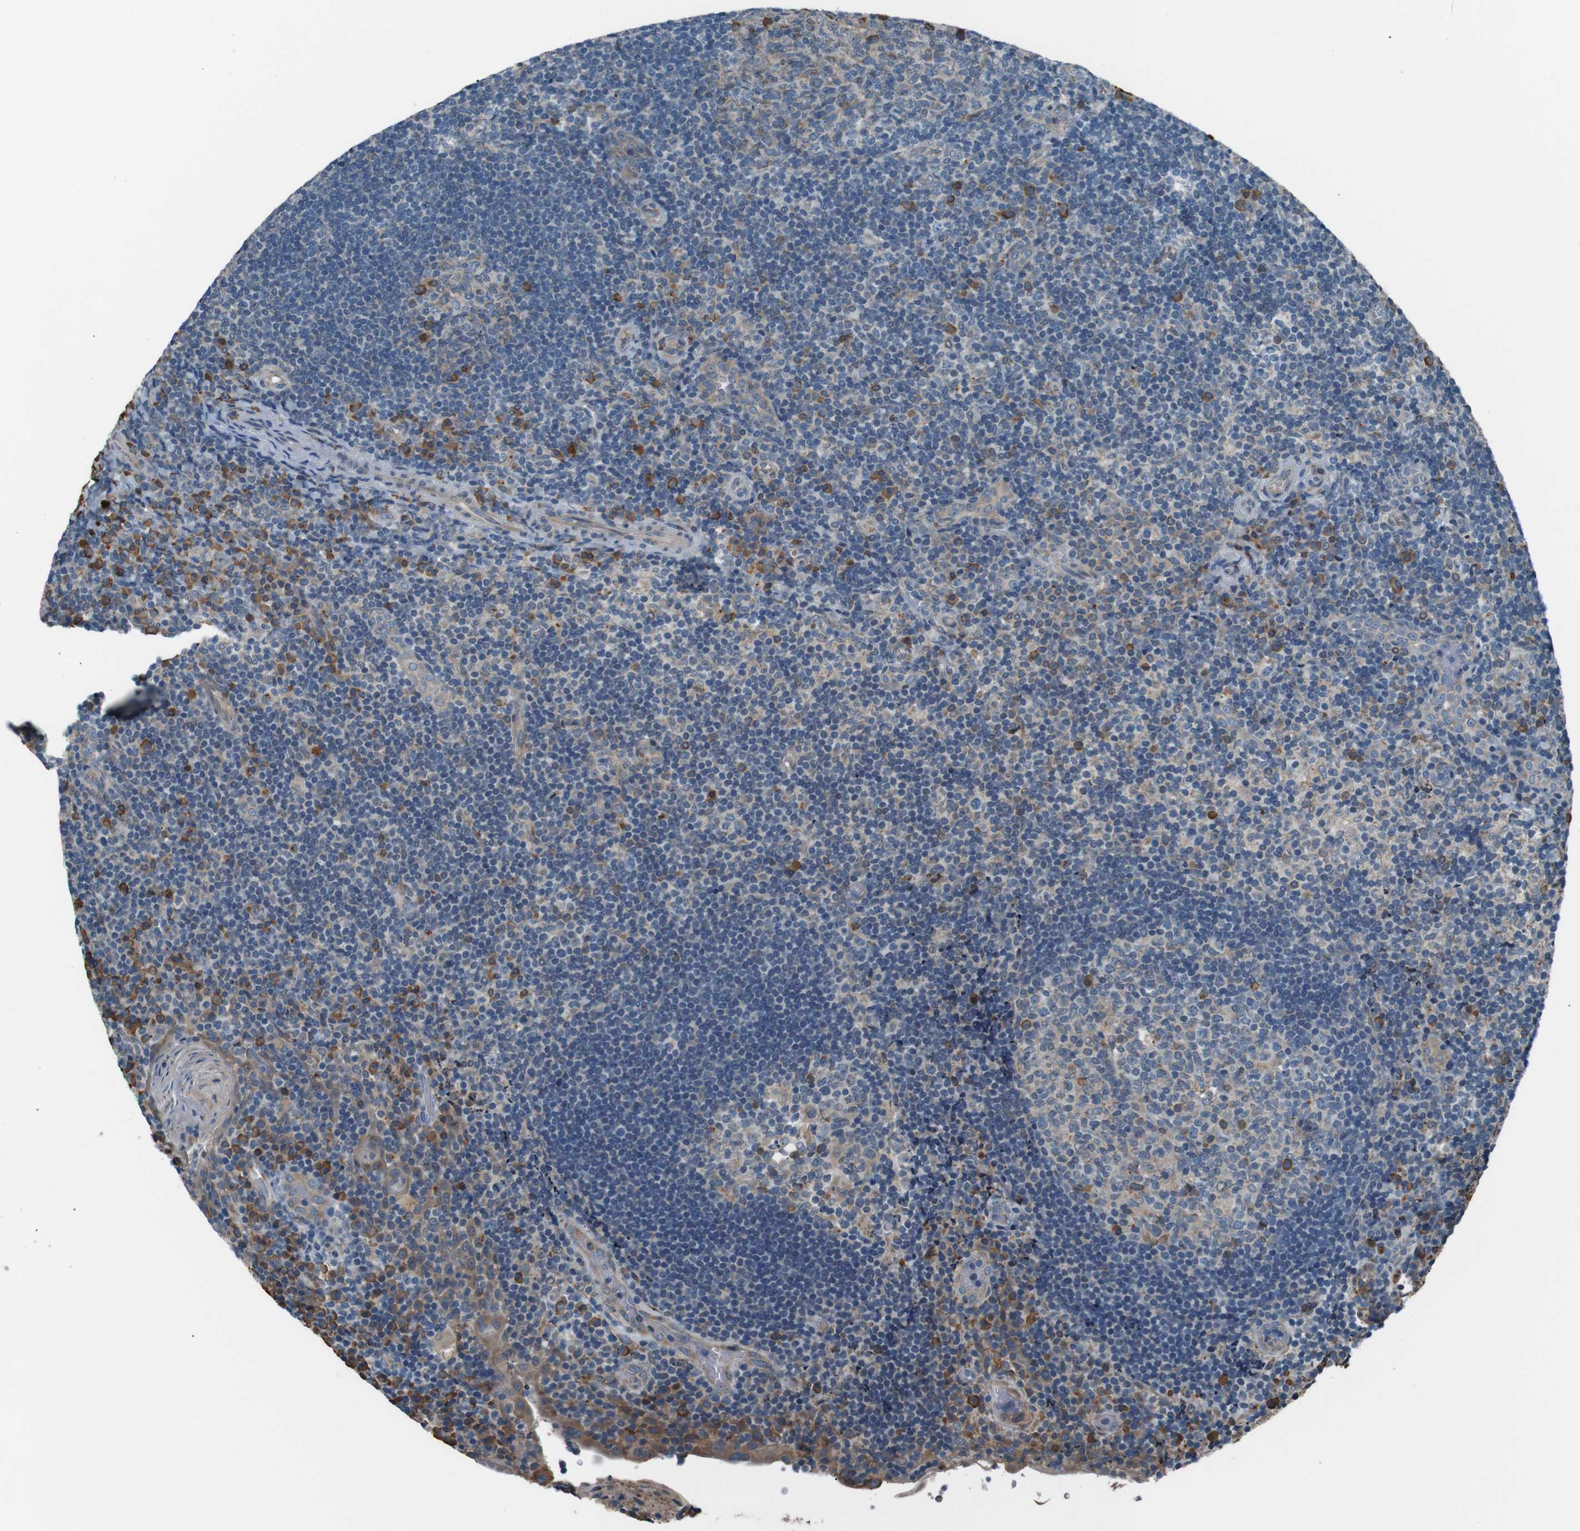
{"staining": {"intensity": "weak", "quantity": "25%-75%", "location": "cytoplasmic/membranous"}, "tissue": "tonsil", "cell_type": "Germinal center cells", "image_type": "normal", "snomed": [{"axis": "morphology", "description": "Normal tissue, NOS"}, {"axis": "topography", "description": "Tonsil"}], "caption": "Immunohistochemical staining of normal human tonsil displays 25%-75% levels of weak cytoplasmic/membranous protein staining in approximately 25%-75% of germinal center cells. (DAB IHC with brightfield microscopy, high magnification).", "gene": "SIGMAR1", "patient": {"sex": "male", "age": 37}}